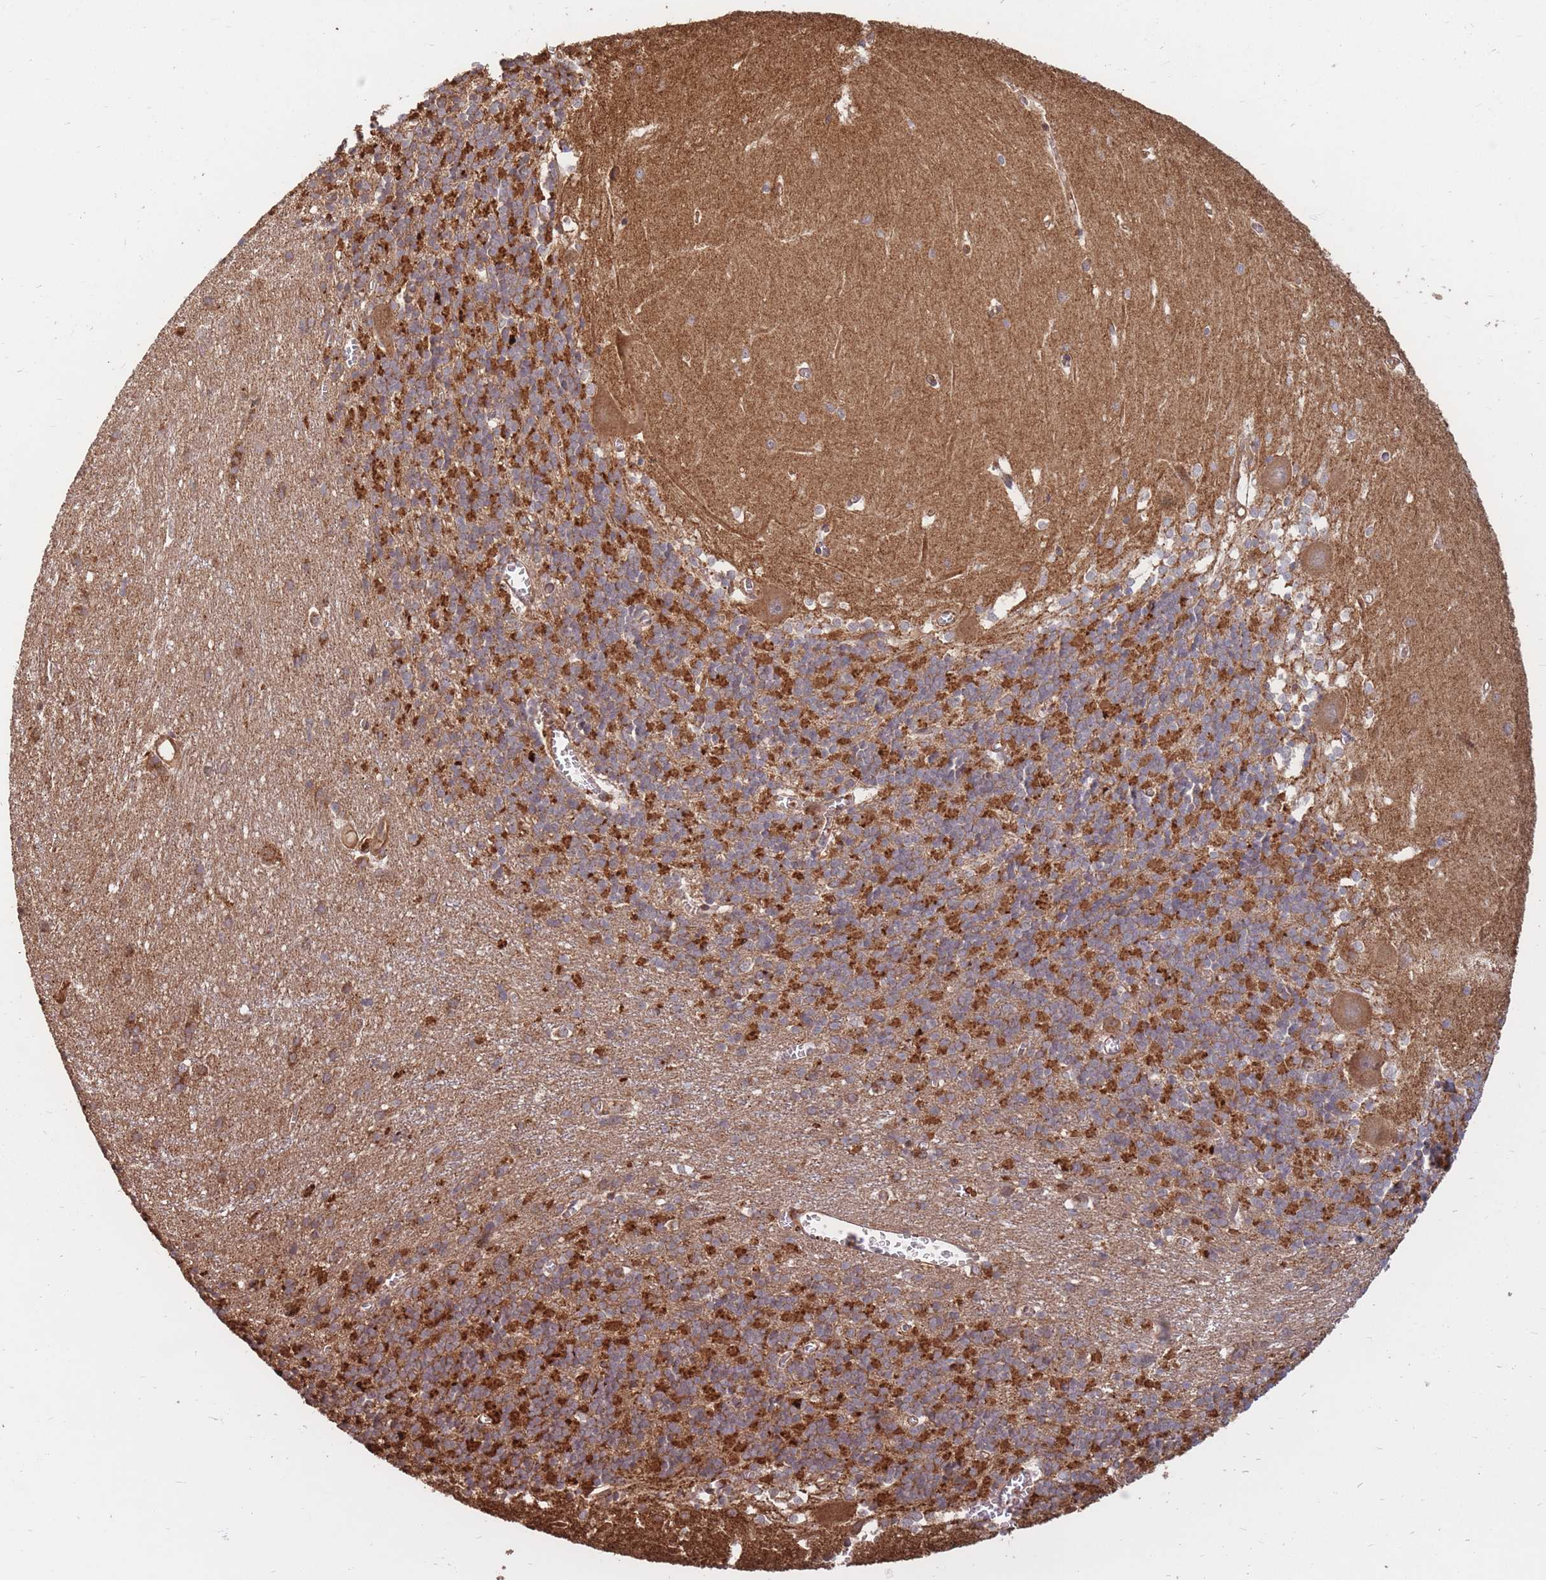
{"staining": {"intensity": "moderate", "quantity": "25%-75%", "location": "cytoplasmic/membranous"}, "tissue": "cerebellum", "cell_type": "Cells in granular layer", "image_type": "normal", "snomed": [{"axis": "morphology", "description": "Normal tissue, NOS"}, {"axis": "topography", "description": "Cerebellum"}], "caption": "An image showing moderate cytoplasmic/membranous staining in about 25%-75% of cells in granular layer in benign cerebellum, as visualized by brown immunohistochemical staining.", "gene": "RASSF2", "patient": {"sex": "male", "age": 37}}